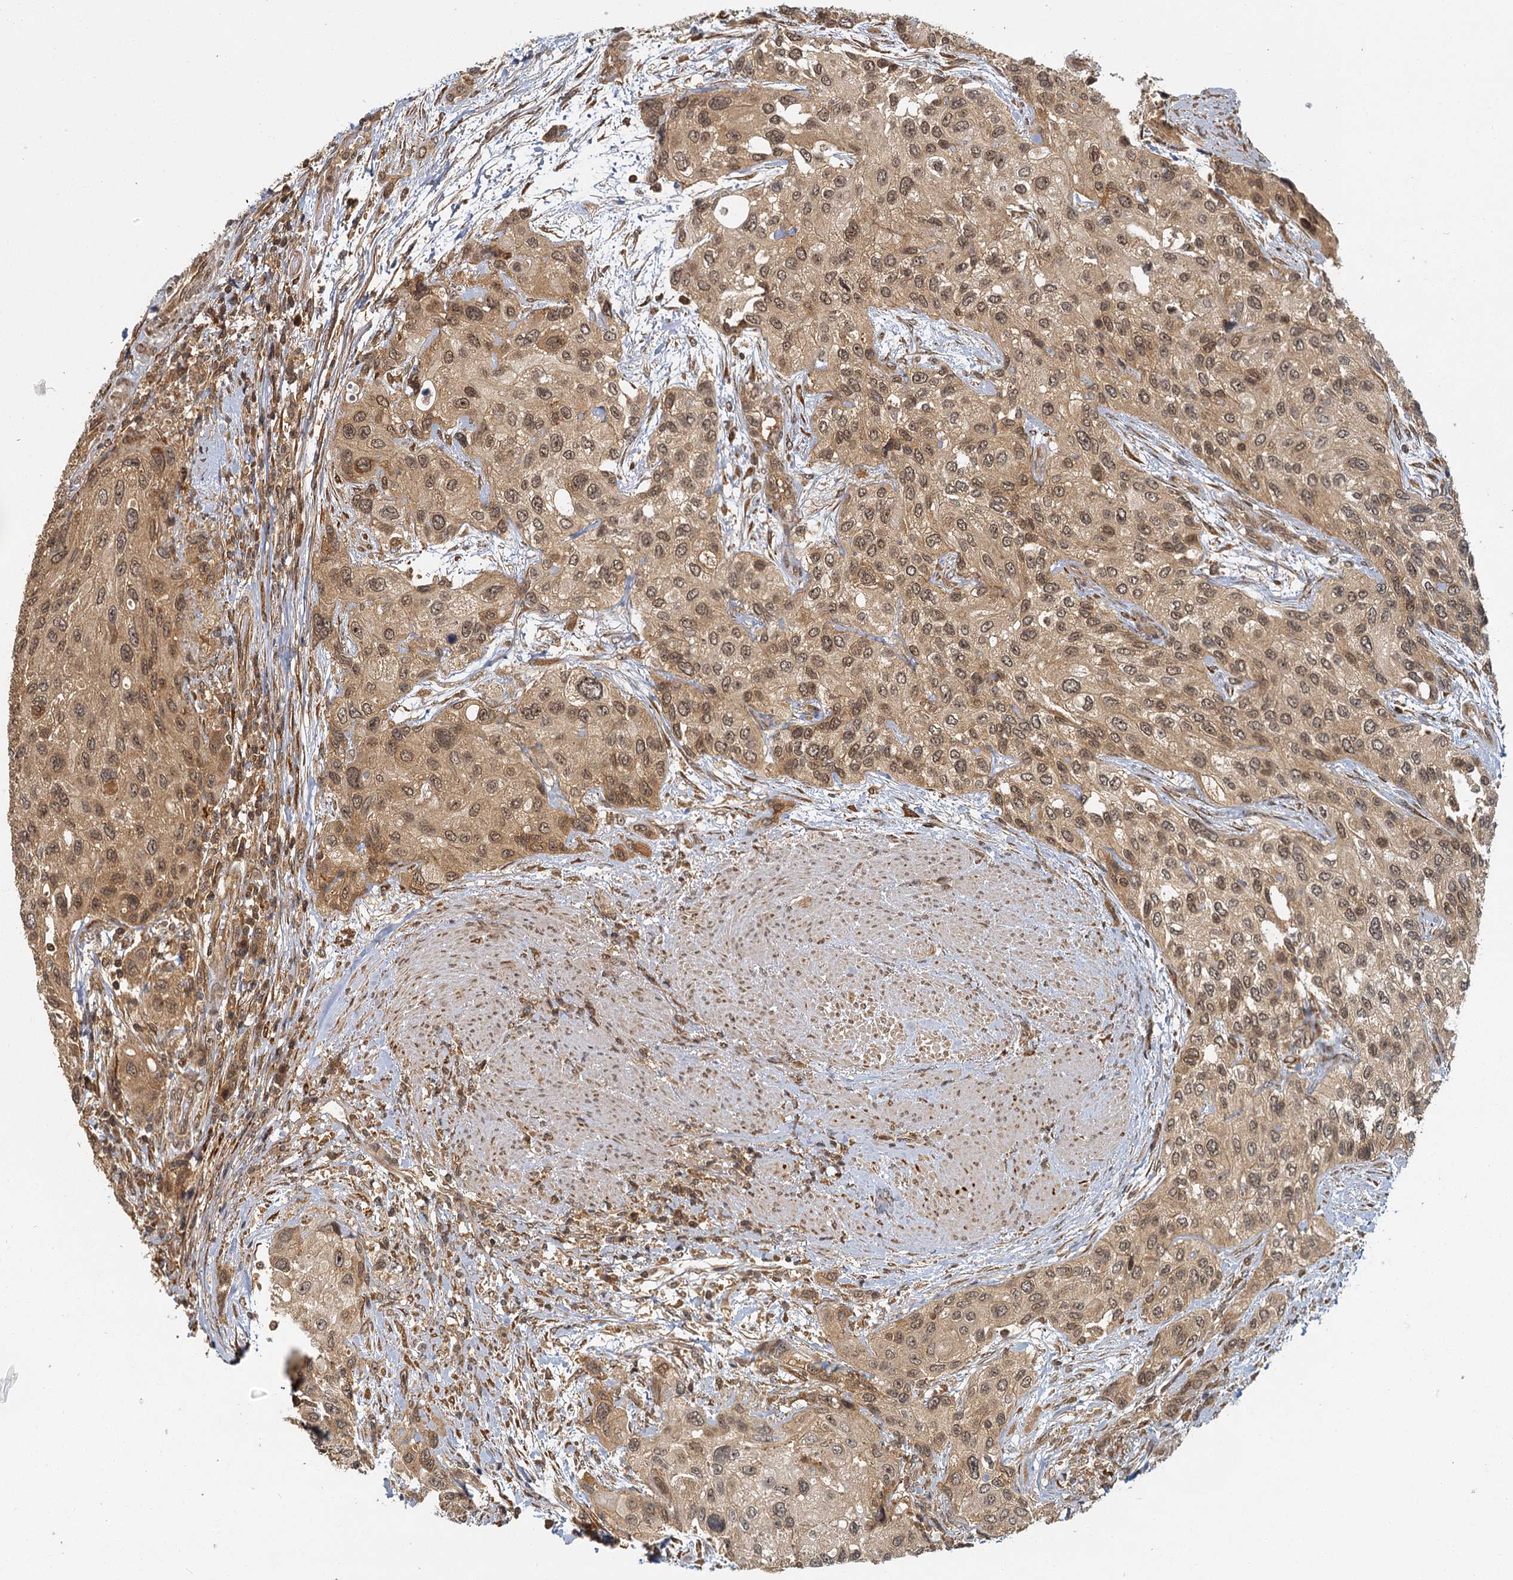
{"staining": {"intensity": "moderate", "quantity": ">75%", "location": "cytoplasmic/membranous,nuclear"}, "tissue": "urothelial cancer", "cell_type": "Tumor cells", "image_type": "cancer", "snomed": [{"axis": "morphology", "description": "Normal tissue, NOS"}, {"axis": "morphology", "description": "Urothelial carcinoma, High grade"}, {"axis": "topography", "description": "Vascular tissue"}, {"axis": "topography", "description": "Urinary bladder"}], "caption": "There is medium levels of moderate cytoplasmic/membranous and nuclear staining in tumor cells of urothelial carcinoma (high-grade), as demonstrated by immunohistochemical staining (brown color).", "gene": "ZNF549", "patient": {"sex": "female", "age": 56}}